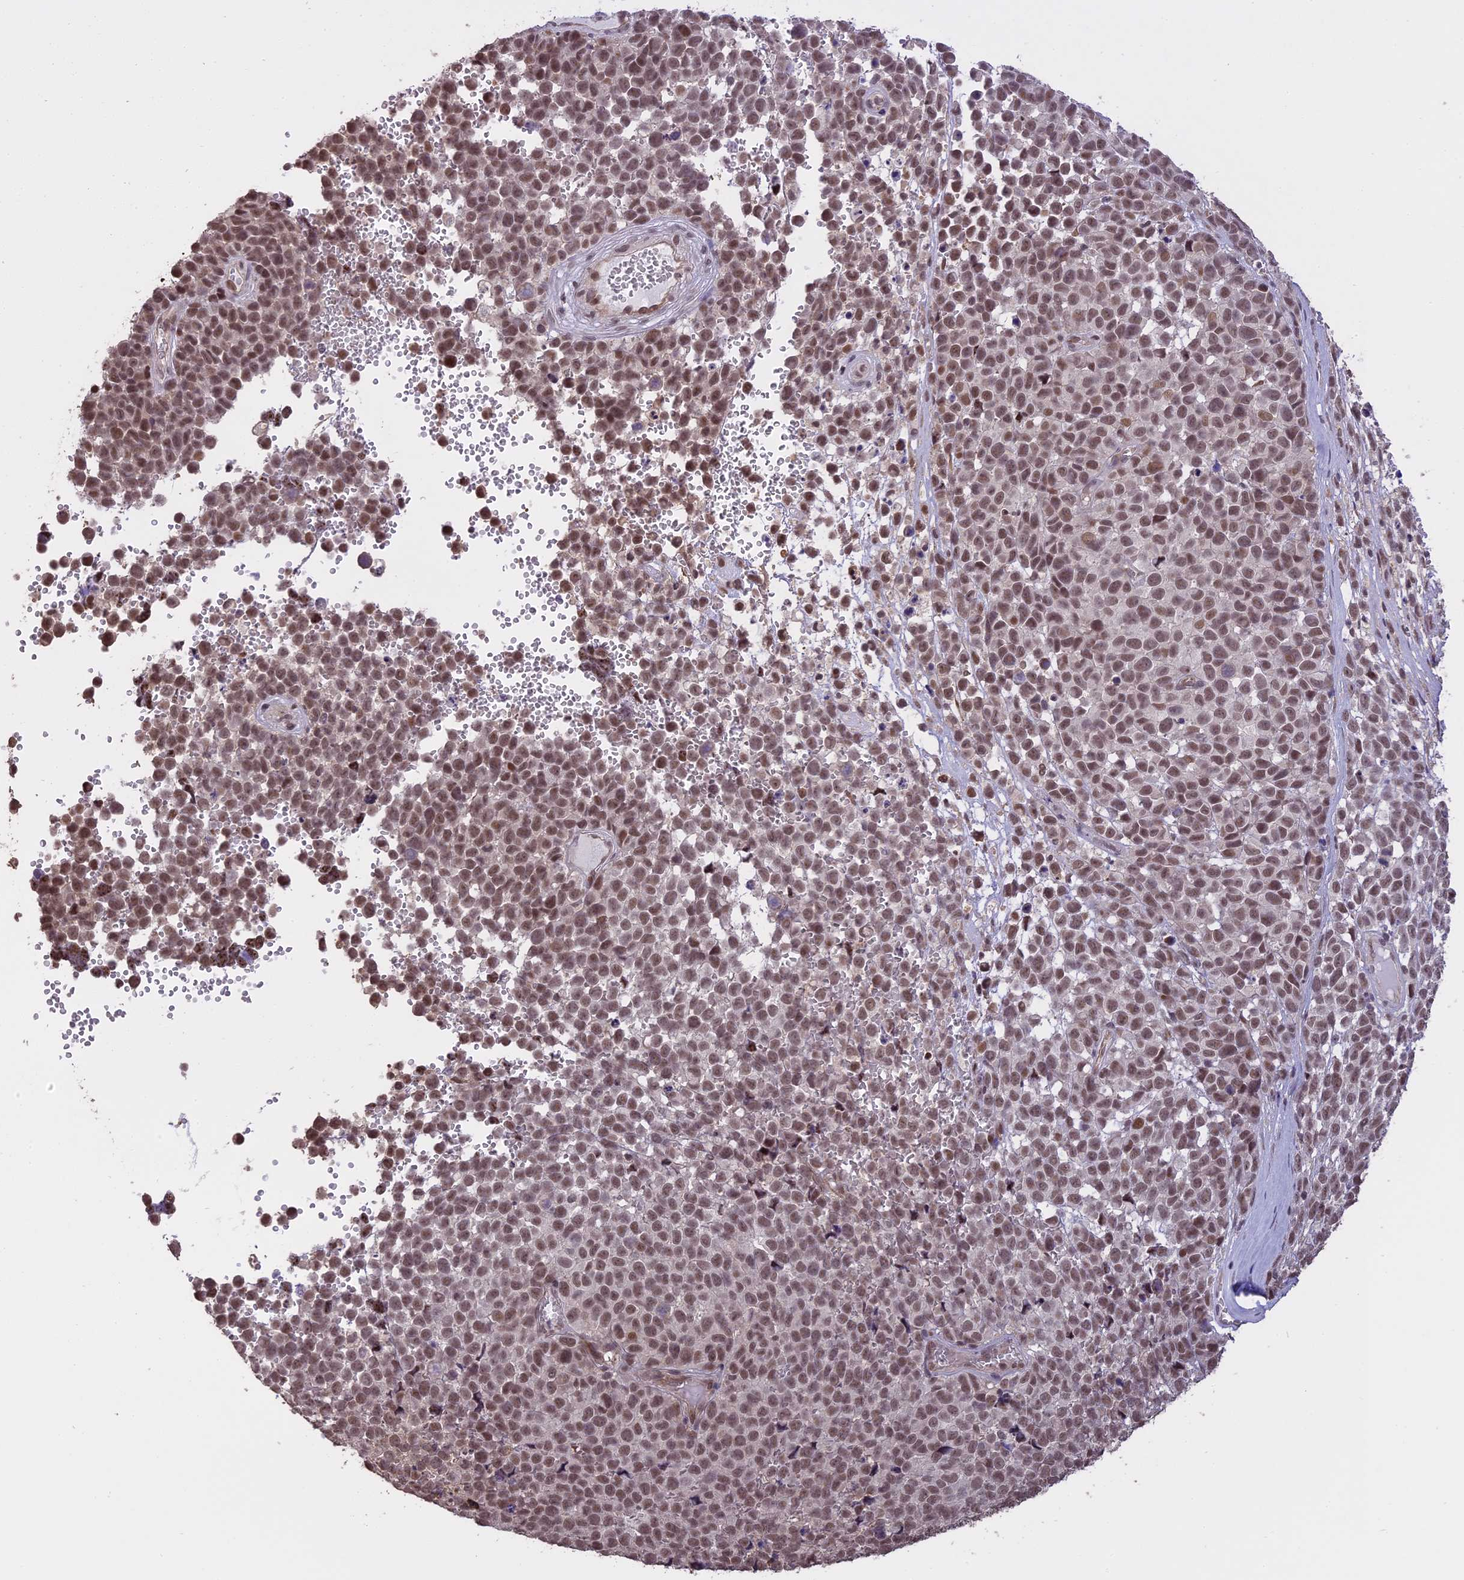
{"staining": {"intensity": "moderate", "quantity": ">75%", "location": "nuclear"}, "tissue": "melanoma", "cell_type": "Tumor cells", "image_type": "cancer", "snomed": [{"axis": "morphology", "description": "Malignant melanoma, NOS"}, {"axis": "topography", "description": "Nose, NOS"}], "caption": "Immunohistochemical staining of human malignant melanoma shows moderate nuclear protein expression in approximately >75% of tumor cells.", "gene": "TIGD7", "patient": {"sex": "female", "age": 48}}